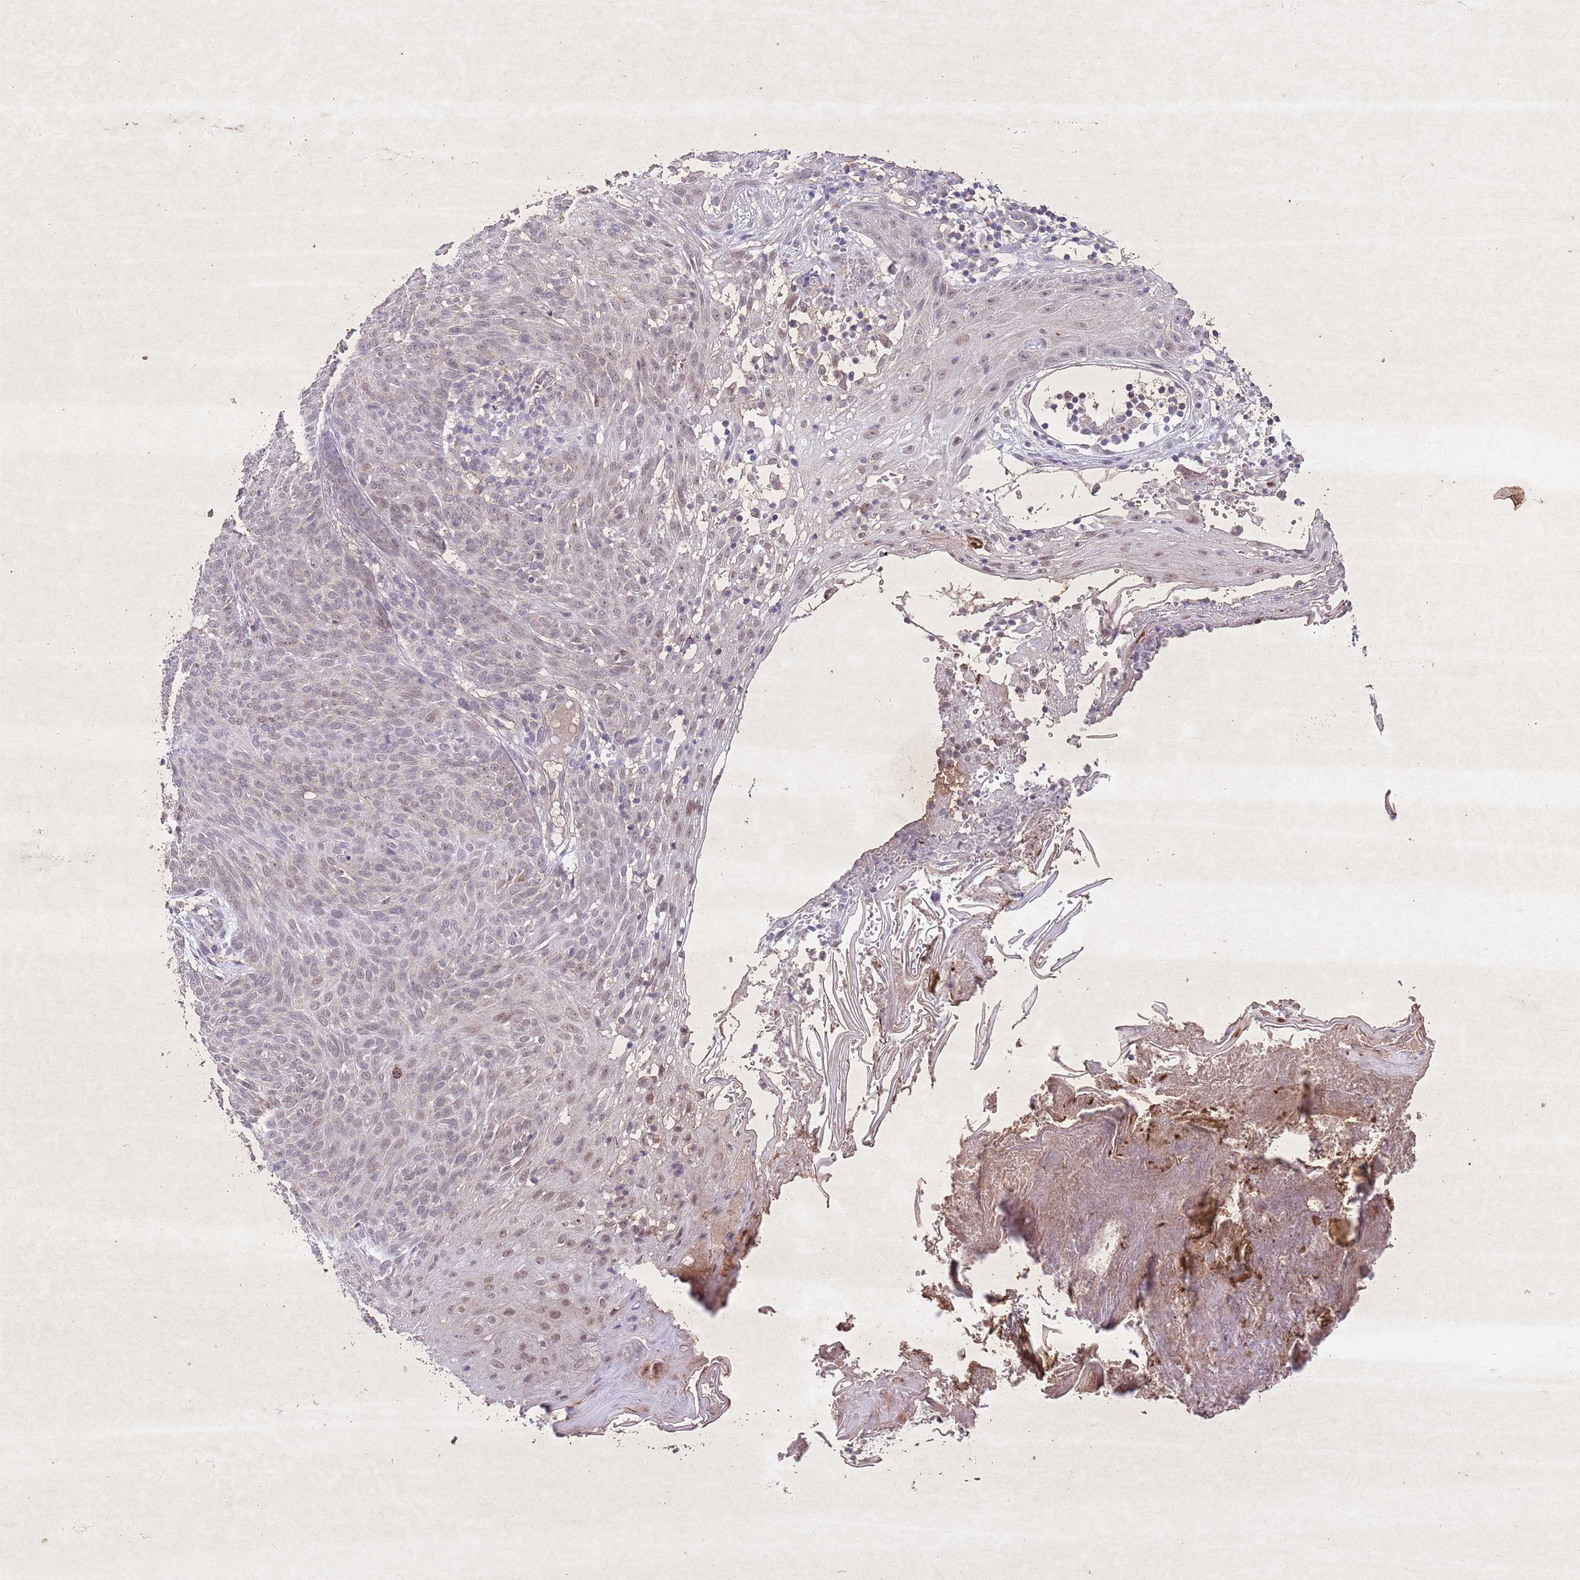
{"staining": {"intensity": "weak", "quantity": "25%-75%", "location": "nuclear"}, "tissue": "skin cancer", "cell_type": "Tumor cells", "image_type": "cancer", "snomed": [{"axis": "morphology", "description": "Basal cell carcinoma"}, {"axis": "topography", "description": "Skin"}], "caption": "Weak nuclear protein staining is present in about 25%-75% of tumor cells in basal cell carcinoma (skin).", "gene": "CCNI", "patient": {"sex": "female", "age": 86}}